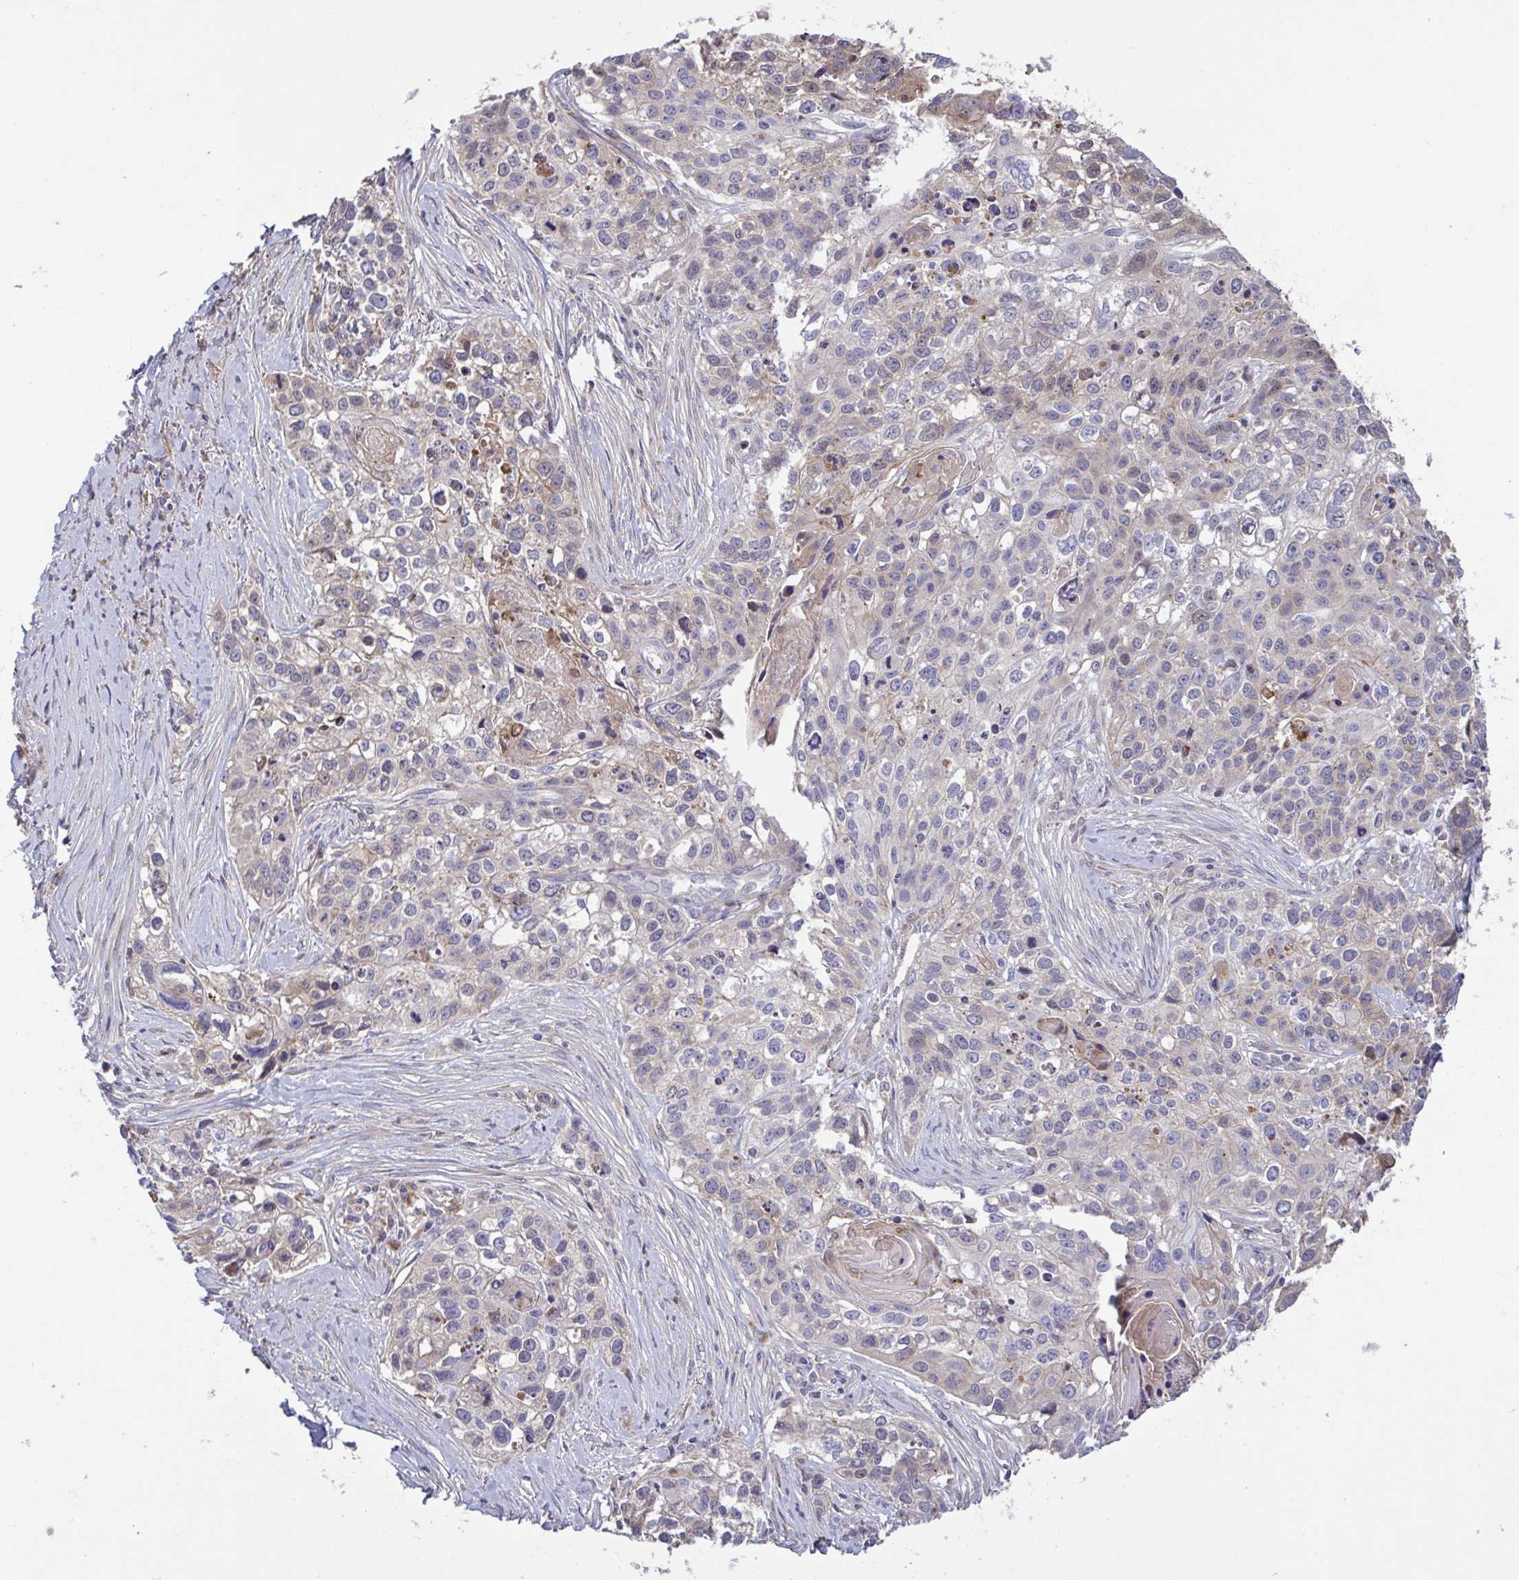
{"staining": {"intensity": "negative", "quantity": "none", "location": "none"}, "tissue": "lung cancer", "cell_type": "Tumor cells", "image_type": "cancer", "snomed": [{"axis": "morphology", "description": "Squamous cell carcinoma, NOS"}, {"axis": "topography", "description": "Lung"}], "caption": "Protein analysis of squamous cell carcinoma (lung) demonstrates no significant staining in tumor cells.", "gene": "IL1R1", "patient": {"sex": "male", "age": 74}}